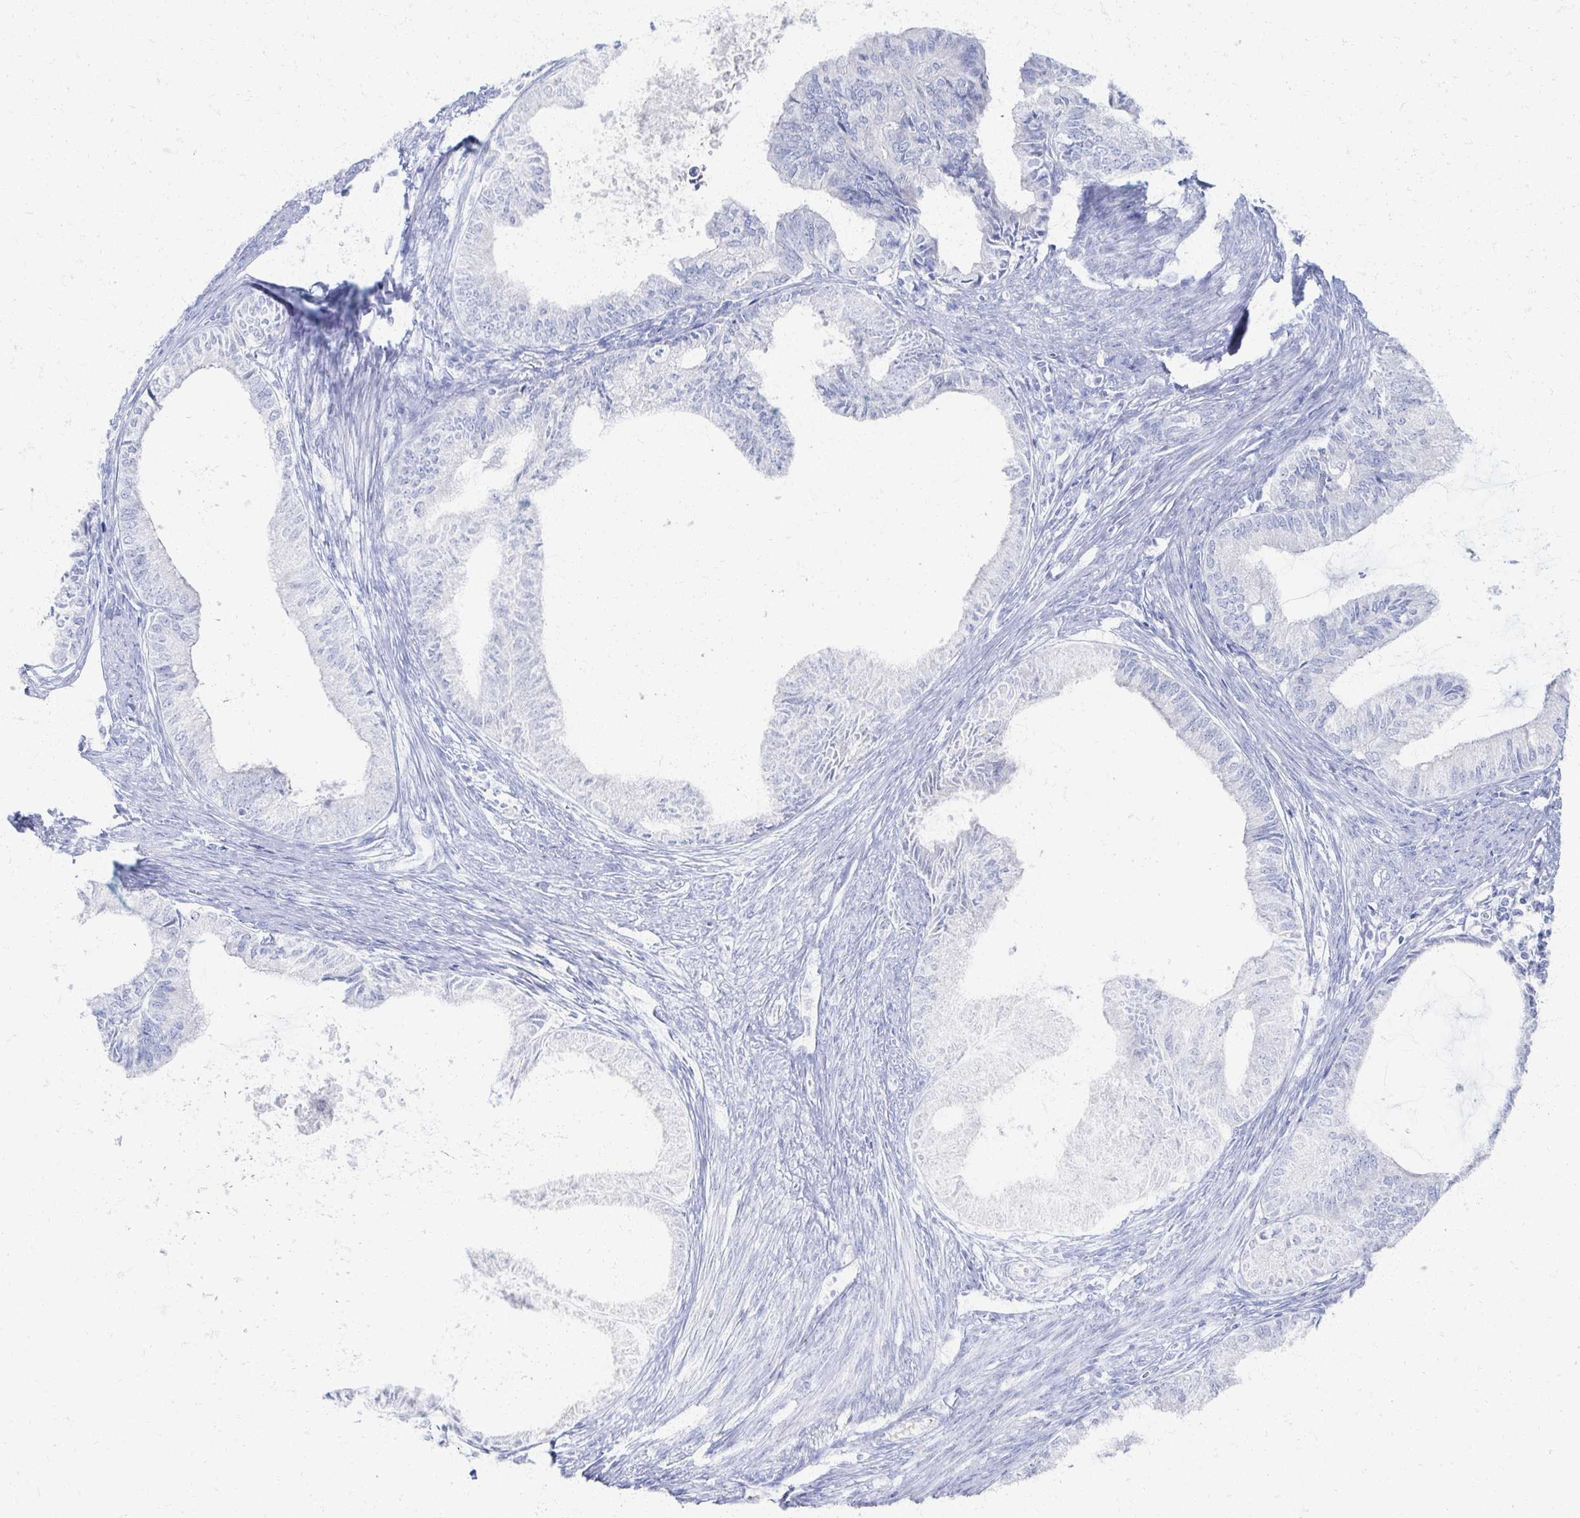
{"staining": {"intensity": "negative", "quantity": "none", "location": "none"}, "tissue": "endometrial cancer", "cell_type": "Tumor cells", "image_type": "cancer", "snomed": [{"axis": "morphology", "description": "Adenocarcinoma, NOS"}, {"axis": "topography", "description": "Endometrium"}], "caption": "DAB immunohistochemical staining of endometrial cancer displays no significant positivity in tumor cells.", "gene": "PRR20A", "patient": {"sex": "female", "age": 86}}